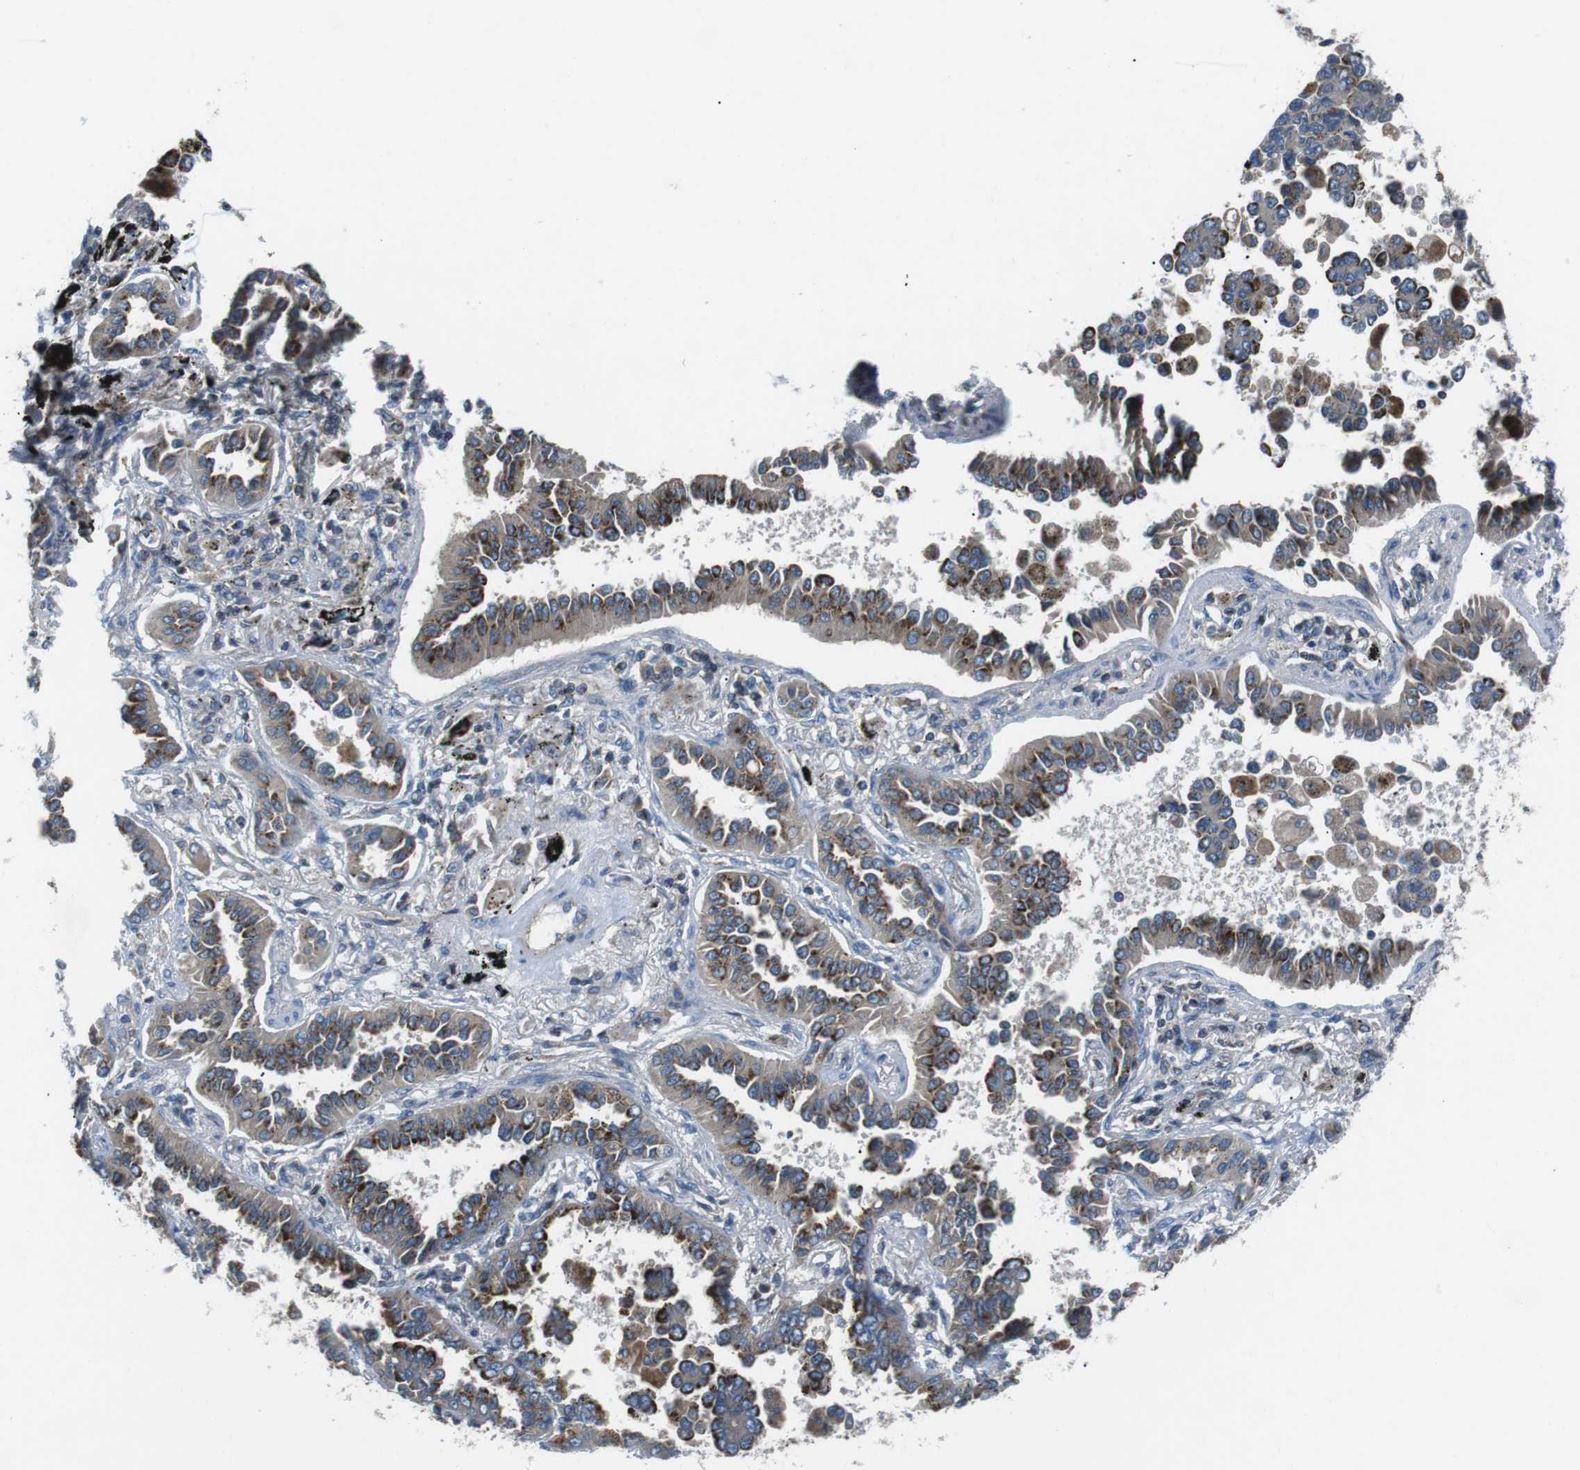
{"staining": {"intensity": "moderate", "quantity": ">75%", "location": "cytoplasmic/membranous"}, "tissue": "lung cancer", "cell_type": "Tumor cells", "image_type": "cancer", "snomed": [{"axis": "morphology", "description": "Normal tissue, NOS"}, {"axis": "morphology", "description": "Adenocarcinoma, NOS"}, {"axis": "topography", "description": "Lung"}], "caption": "Protein expression analysis of human lung cancer (adenocarcinoma) reveals moderate cytoplasmic/membranous staining in approximately >75% of tumor cells.", "gene": "FAM3B", "patient": {"sex": "male", "age": 59}}